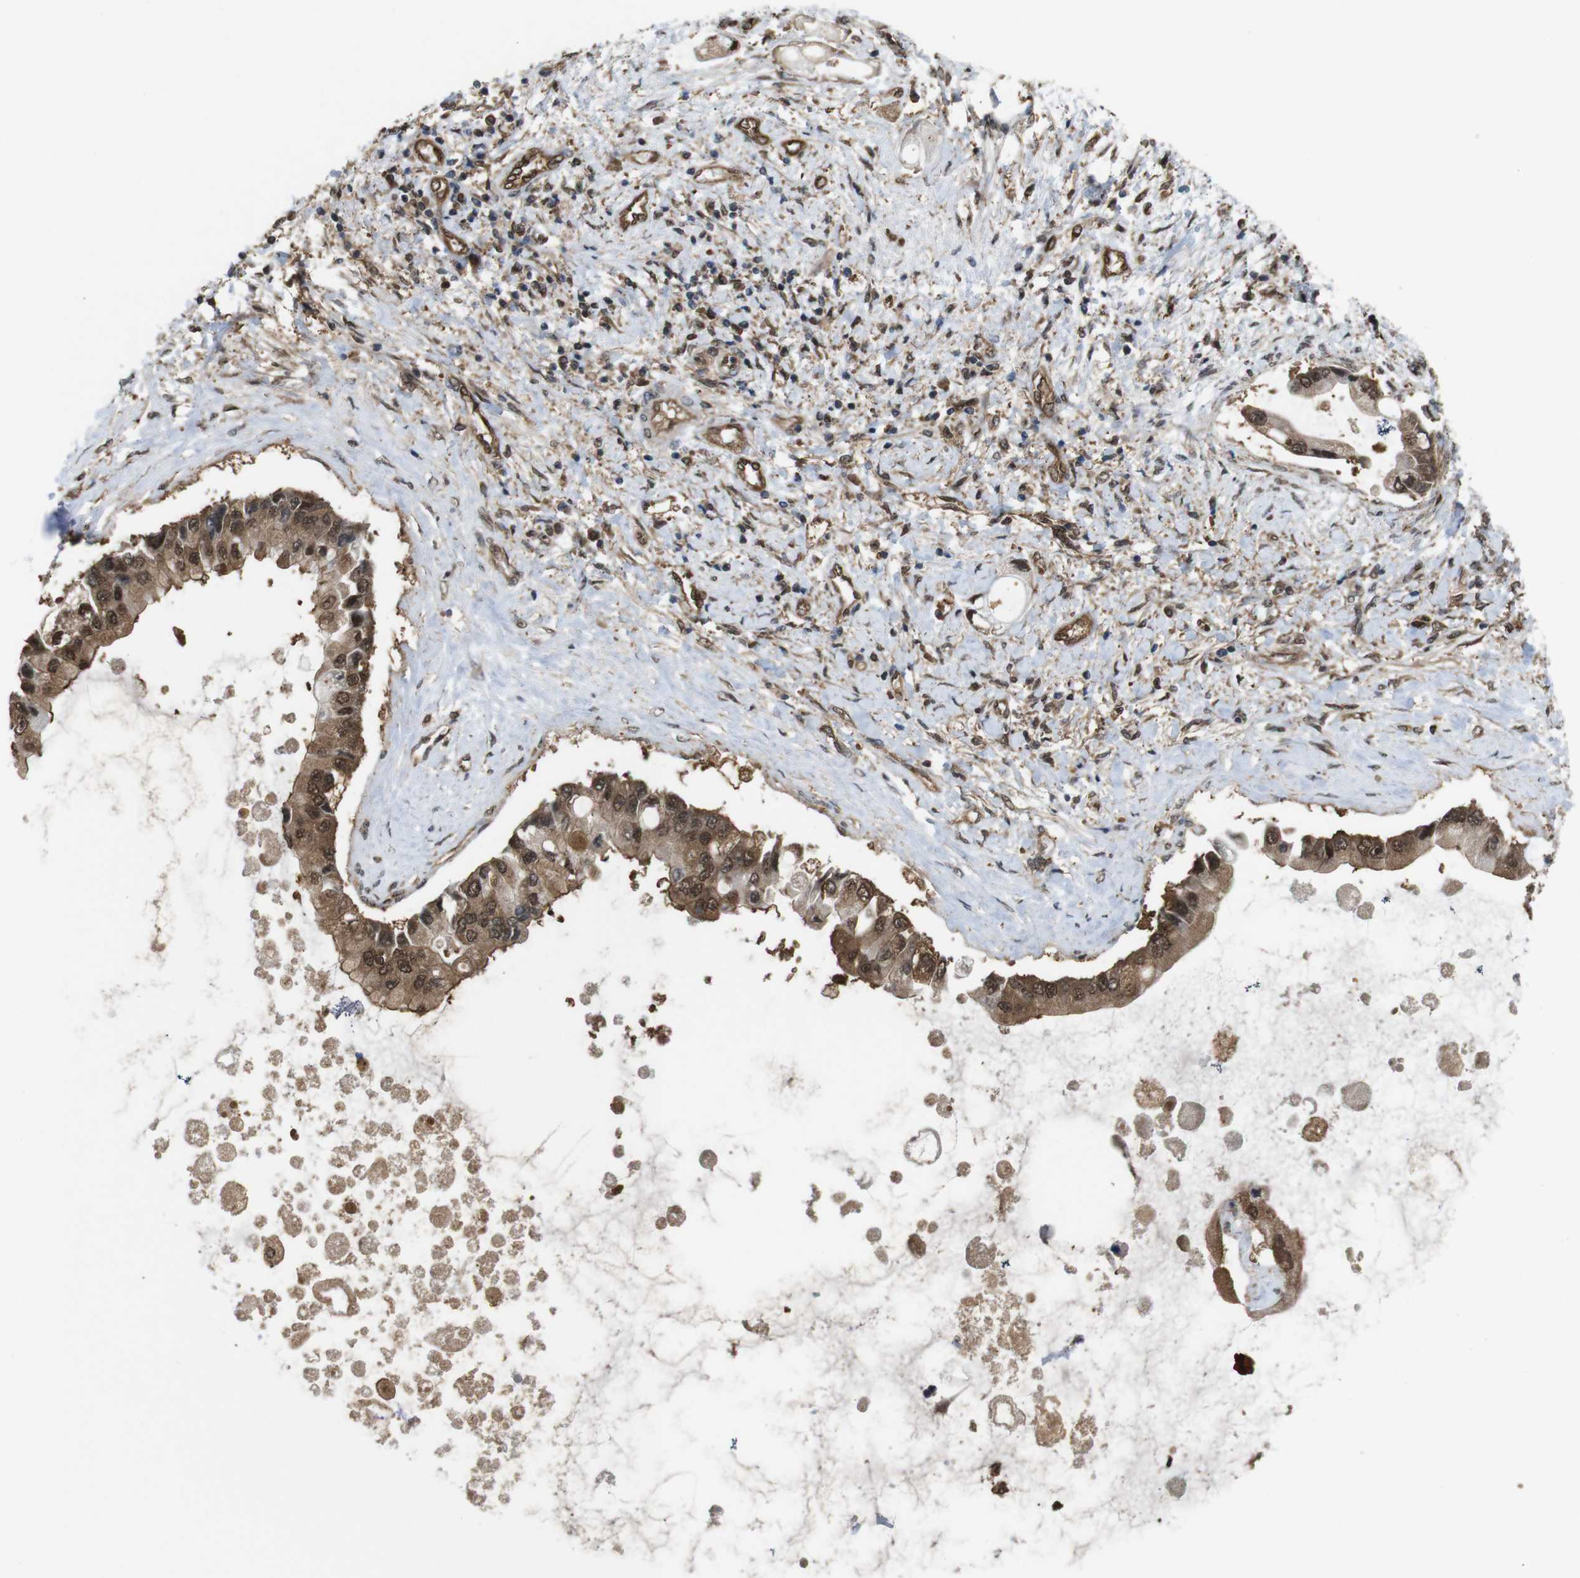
{"staining": {"intensity": "strong", "quantity": ">75%", "location": "cytoplasmic/membranous,nuclear"}, "tissue": "liver cancer", "cell_type": "Tumor cells", "image_type": "cancer", "snomed": [{"axis": "morphology", "description": "Cholangiocarcinoma"}, {"axis": "topography", "description": "Liver"}], "caption": "High-power microscopy captured an immunohistochemistry (IHC) image of cholangiocarcinoma (liver), revealing strong cytoplasmic/membranous and nuclear staining in approximately >75% of tumor cells.", "gene": "YWHAG", "patient": {"sex": "male", "age": 50}}